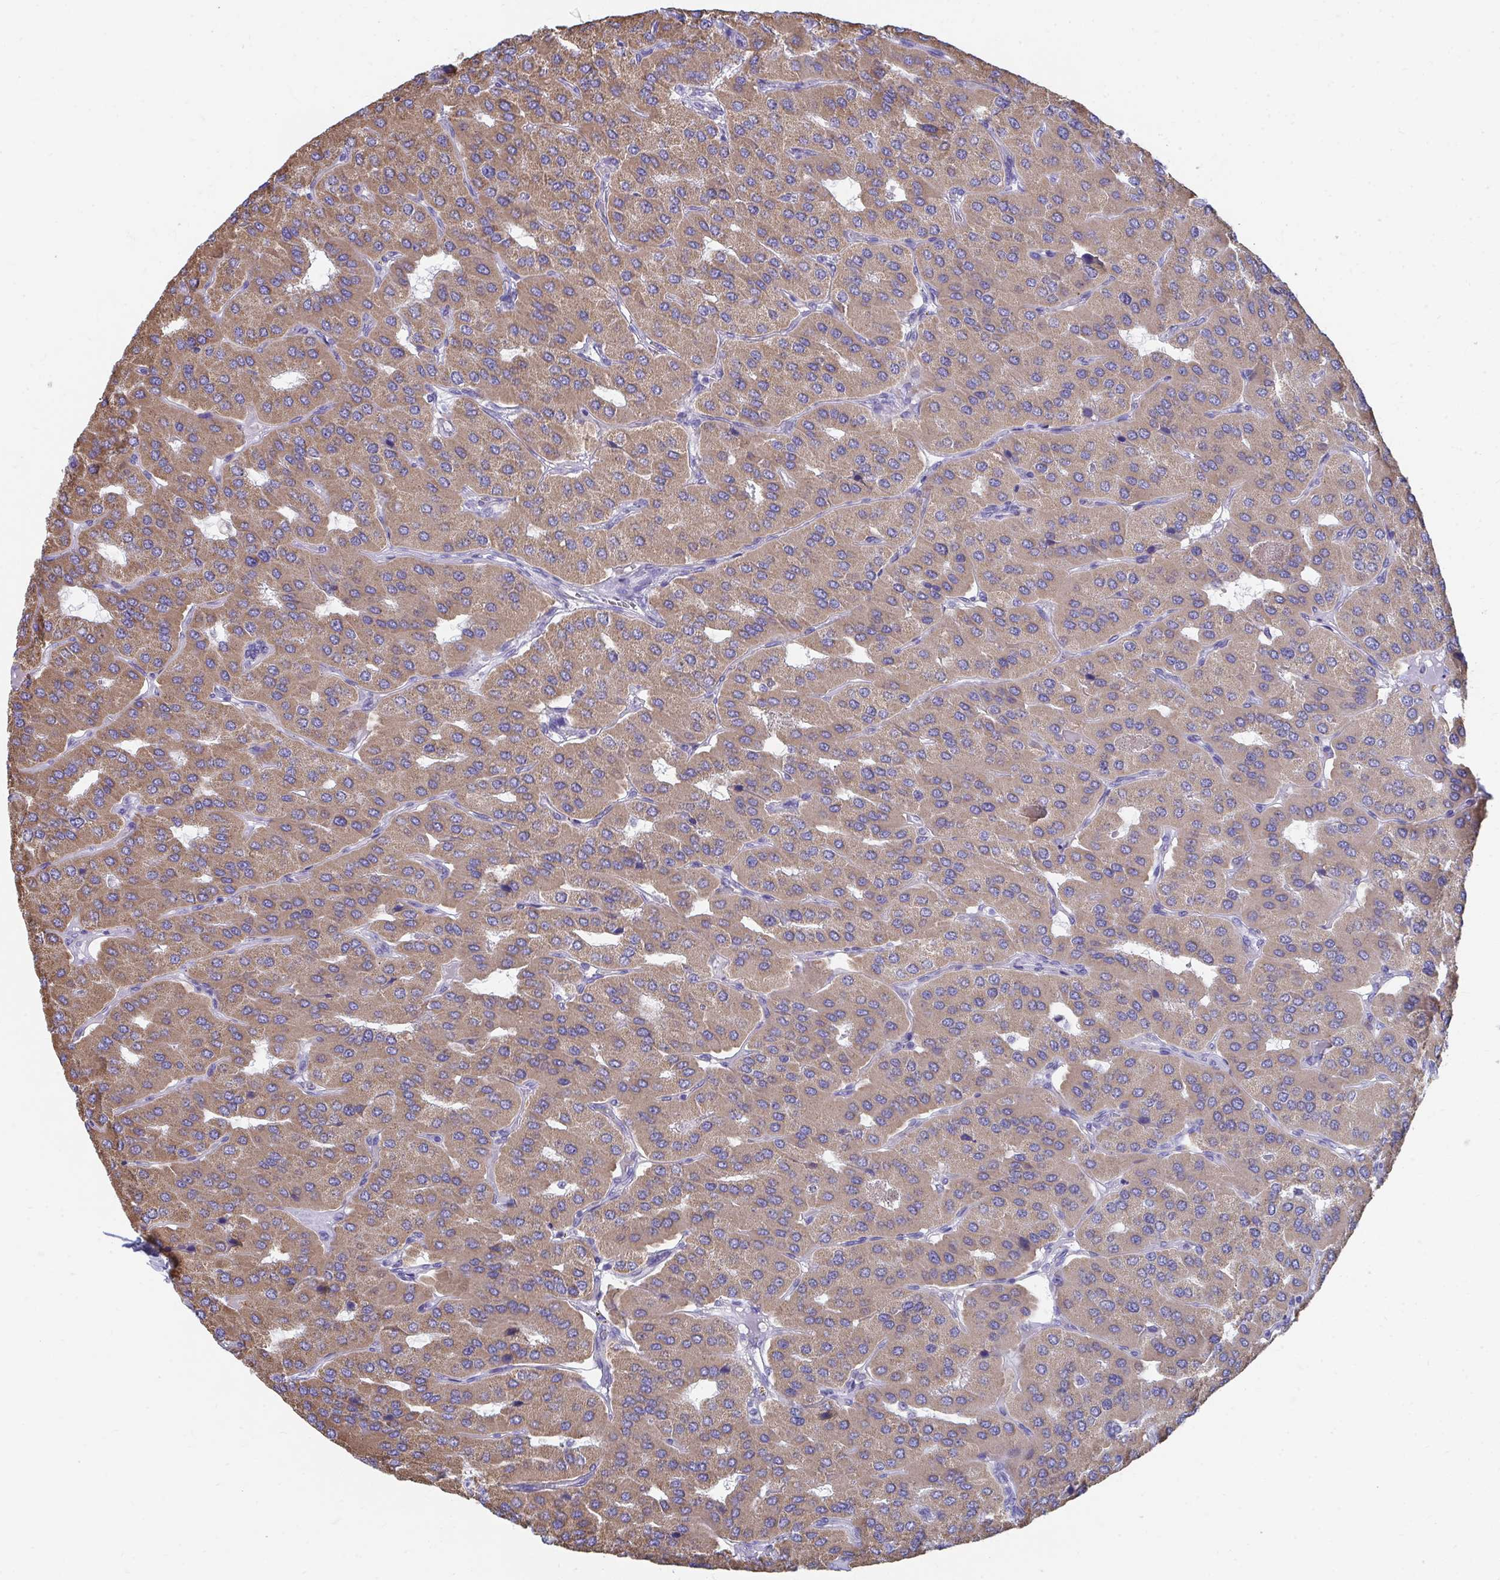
{"staining": {"intensity": "moderate", "quantity": ">75%", "location": "cytoplasmic/membranous"}, "tissue": "parathyroid gland", "cell_type": "Glandular cells", "image_type": "normal", "snomed": [{"axis": "morphology", "description": "Normal tissue, NOS"}, {"axis": "morphology", "description": "Adenoma, NOS"}, {"axis": "topography", "description": "Parathyroid gland"}], "caption": "IHC micrograph of unremarkable parathyroid gland: human parathyroid gland stained using immunohistochemistry (IHC) exhibits medium levels of moderate protein expression localized specifically in the cytoplasmic/membranous of glandular cells, appearing as a cytoplasmic/membranous brown color.", "gene": "TMPRSS2", "patient": {"sex": "female", "age": 86}}